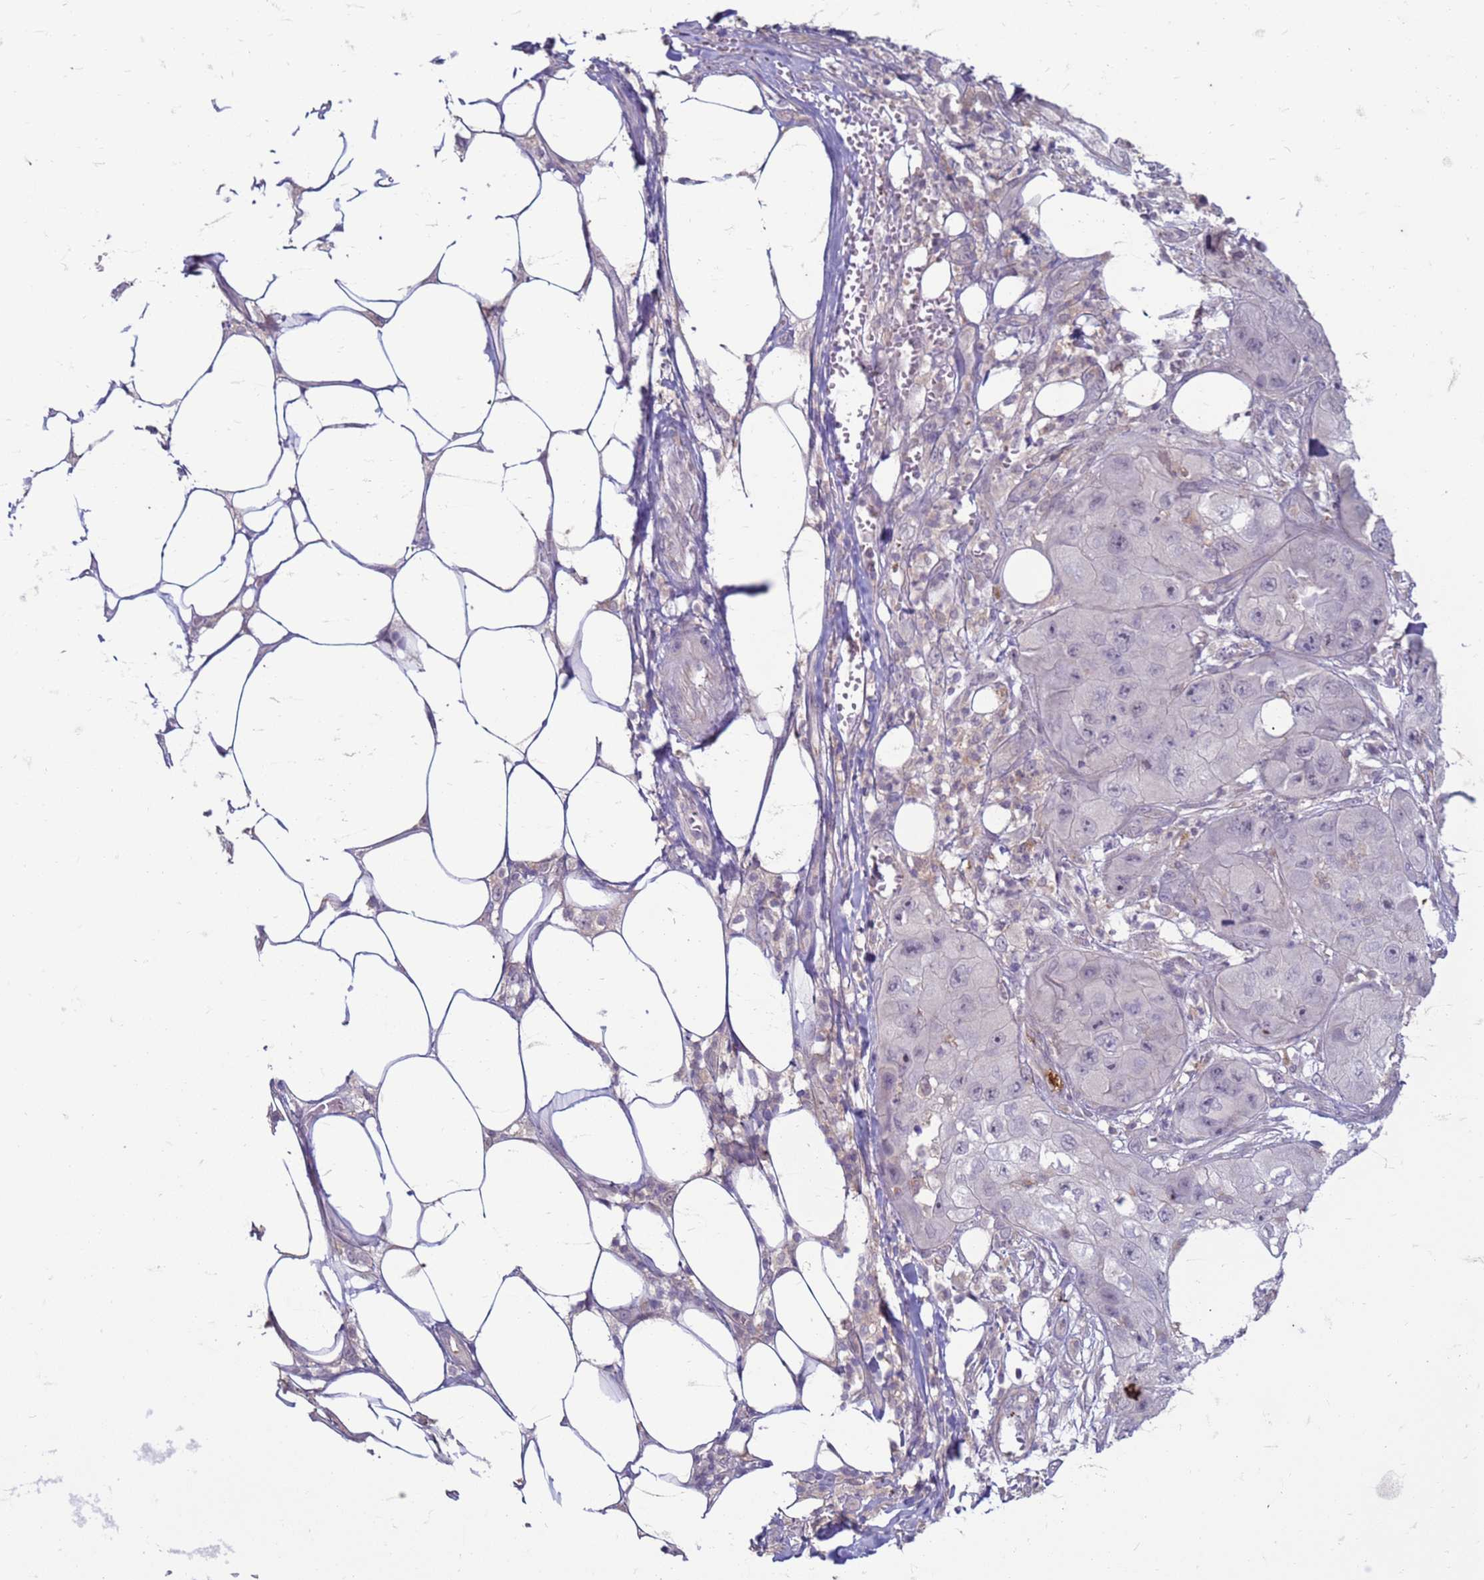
{"staining": {"intensity": "negative", "quantity": "none", "location": "none"}, "tissue": "skin cancer", "cell_type": "Tumor cells", "image_type": "cancer", "snomed": [{"axis": "morphology", "description": "Squamous cell carcinoma, NOS"}, {"axis": "topography", "description": "Skin"}, {"axis": "topography", "description": "Subcutis"}], "caption": "Tumor cells show no significant protein positivity in squamous cell carcinoma (skin).", "gene": "SLC15A3", "patient": {"sex": "male", "age": 73}}